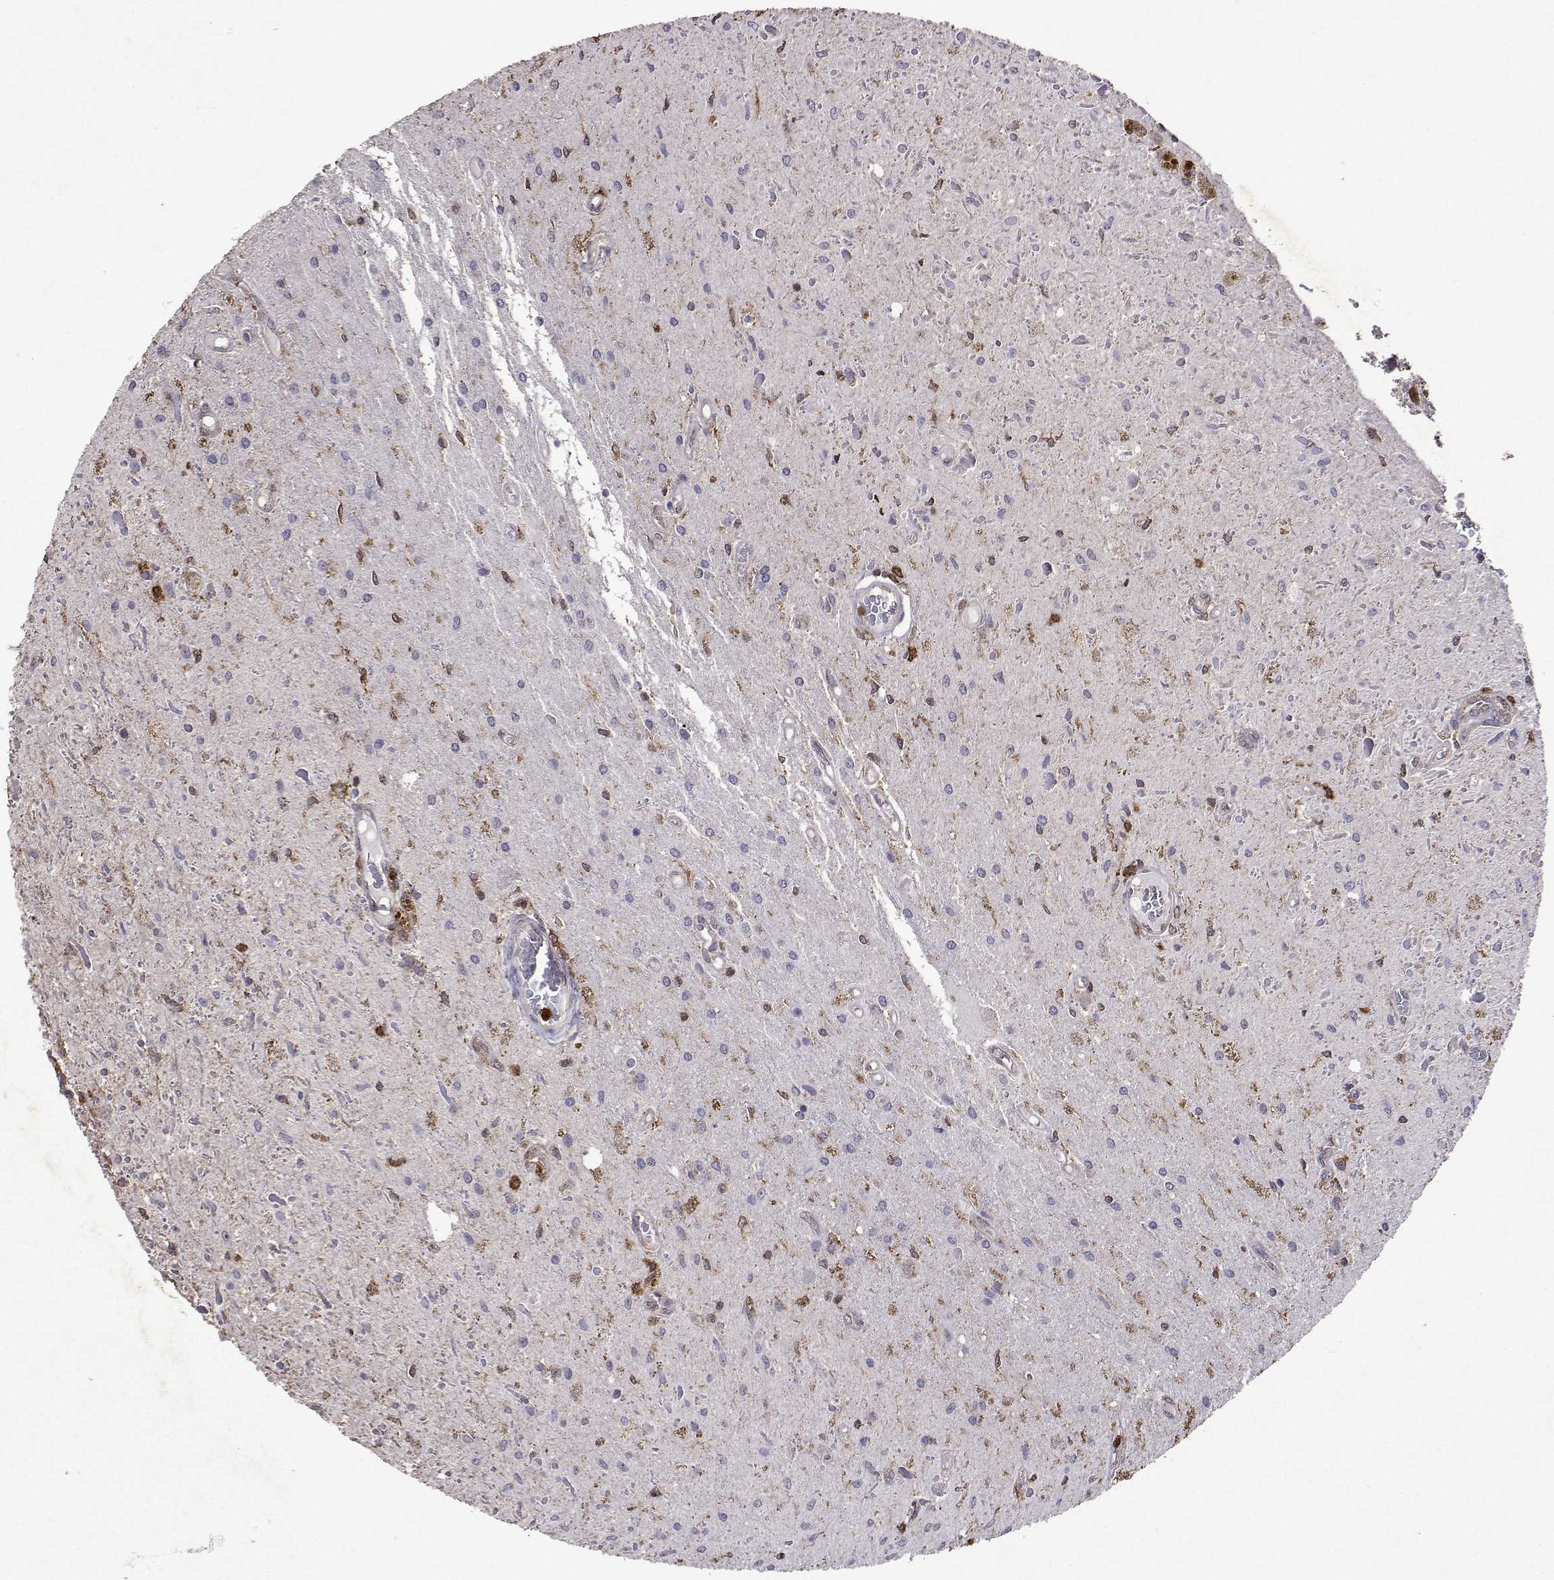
{"staining": {"intensity": "weak", "quantity": "<25%", "location": "cytoplasmic/membranous"}, "tissue": "glioma", "cell_type": "Tumor cells", "image_type": "cancer", "snomed": [{"axis": "morphology", "description": "Glioma, malignant, Low grade"}, {"axis": "topography", "description": "Cerebellum"}], "caption": "High magnification brightfield microscopy of malignant glioma (low-grade) stained with DAB (3,3'-diaminobenzidine) (brown) and counterstained with hematoxylin (blue): tumor cells show no significant expression. (DAB (3,3'-diaminobenzidine) immunohistochemistry (IHC) visualized using brightfield microscopy, high magnification).", "gene": "APAF1", "patient": {"sex": "female", "age": 14}}